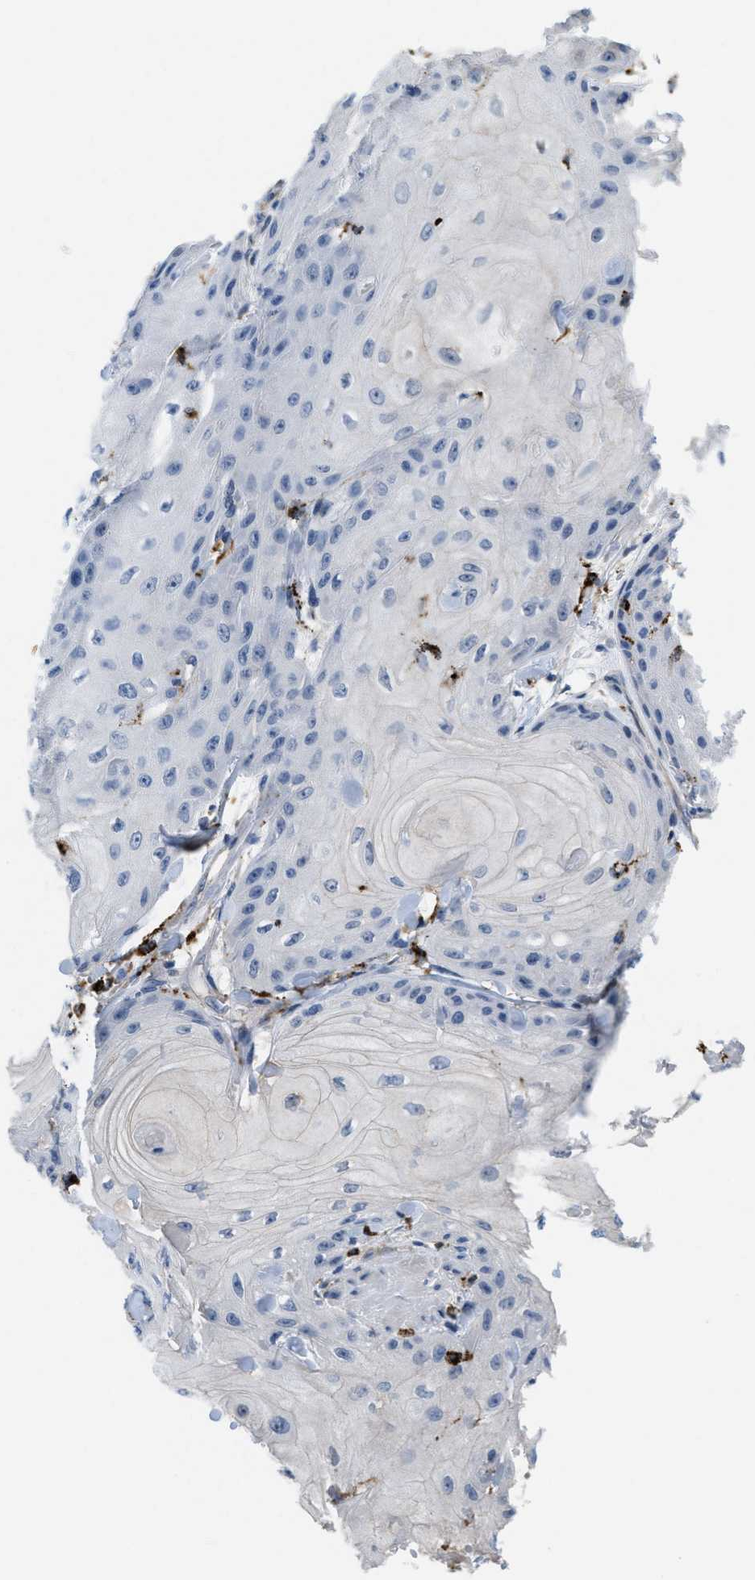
{"staining": {"intensity": "negative", "quantity": "none", "location": "none"}, "tissue": "skin cancer", "cell_type": "Tumor cells", "image_type": "cancer", "snomed": [{"axis": "morphology", "description": "Squamous cell carcinoma, NOS"}, {"axis": "topography", "description": "Skin"}], "caption": "Immunohistochemical staining of human skin squamous cell carcinoma displays no significant positivity in tumor cells.", "gene": "BMPR2", "patient": {"sex": "male", "age": 74}}